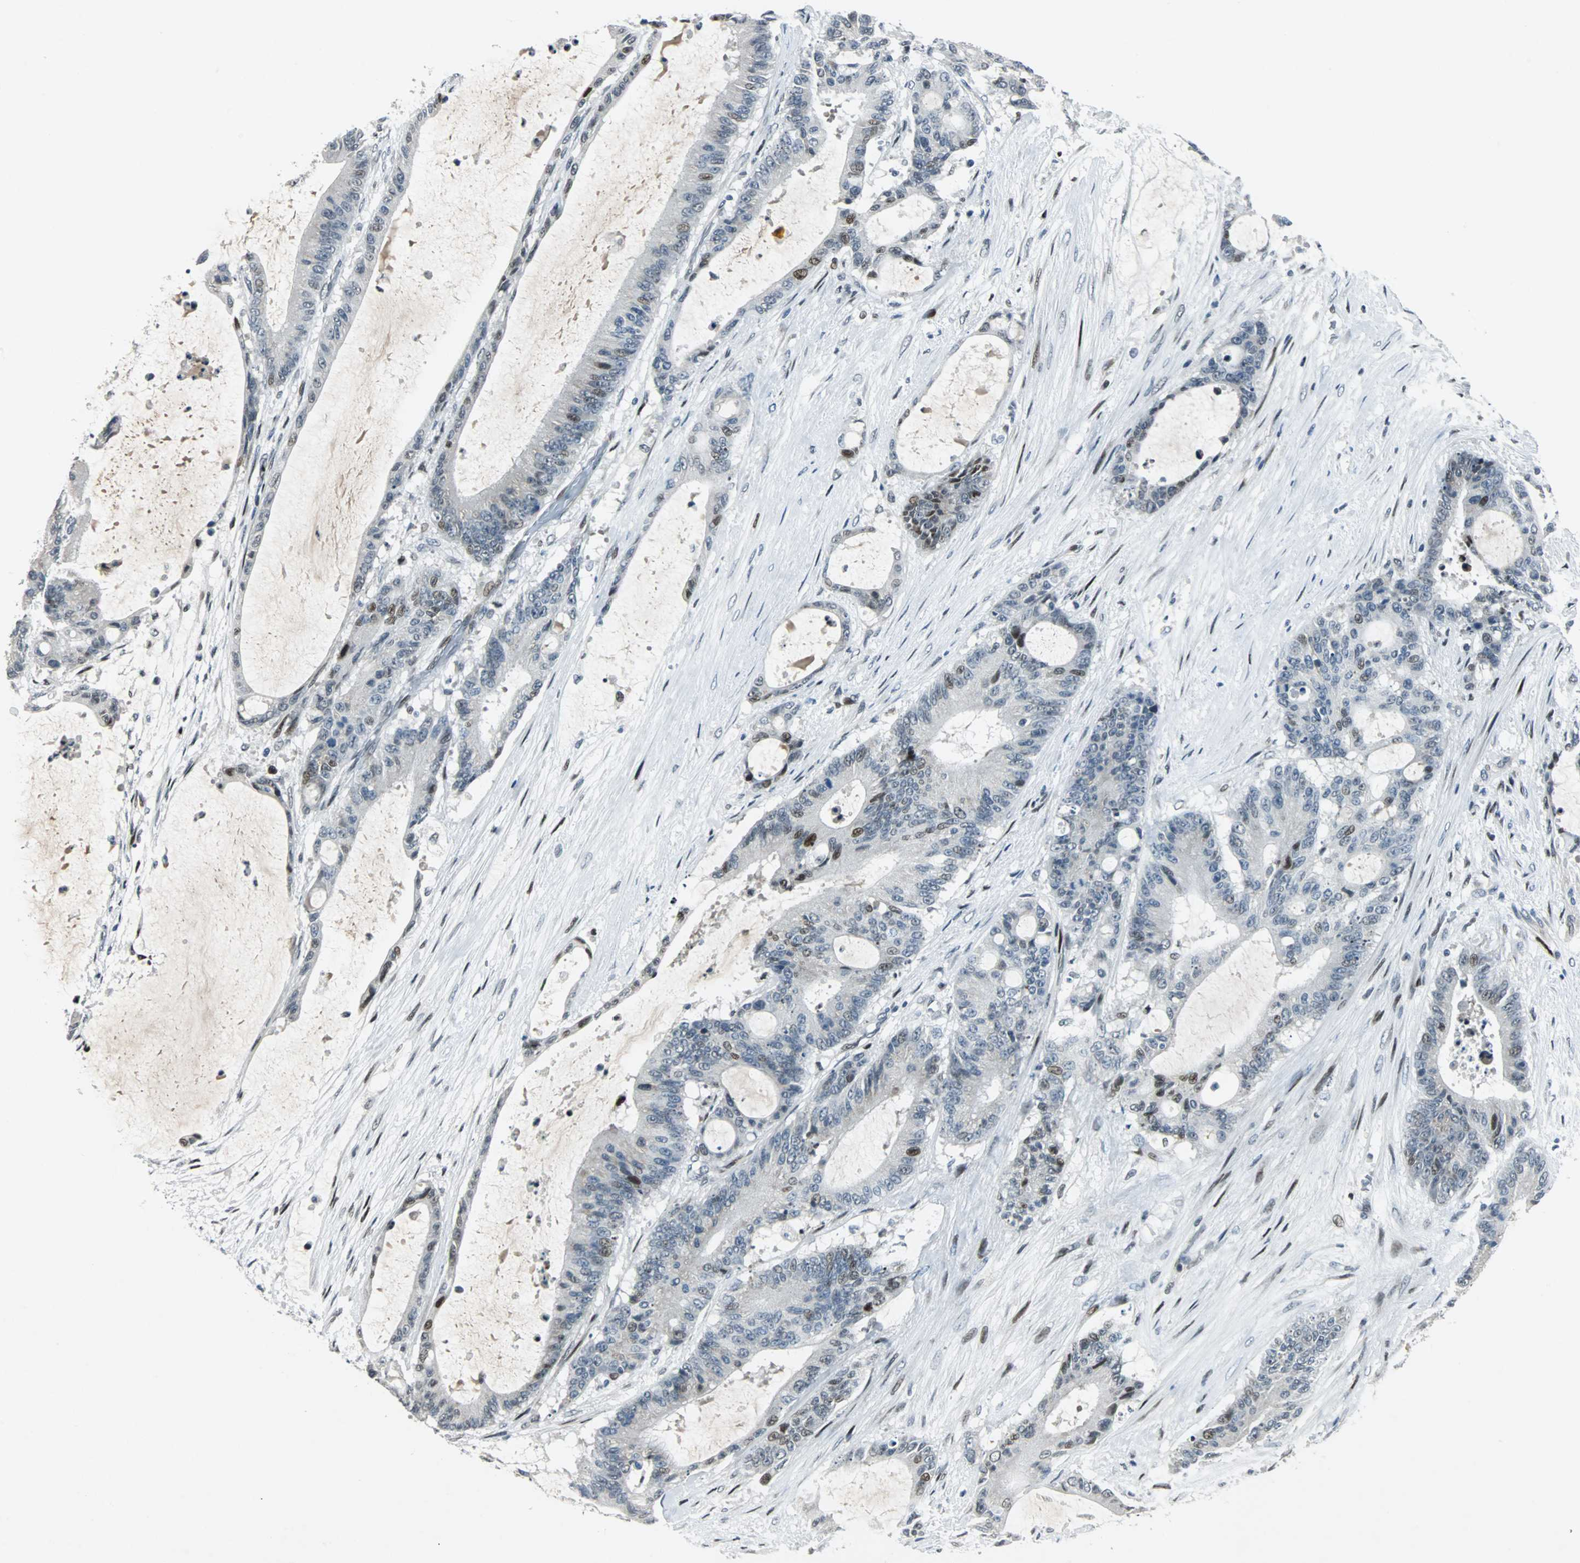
{"staining": {"intensity": "strong", "quantity": "<25%", "location": "nuclear"}, "tissue": "liver cancer", "cell_type": "Tumor cells", "image_type": "cancer", "snomed": [{"axis": "morphology", "description": "Cholangiocarcinoma"}, {"axis": "topography", "description": "Liver"}], "caption": "Liver cholangiocarcinoma tissue shows strong nuclear expression in approximately <25% of tumor cells", "gene": "AJUBA", "patient": {"sex": "female", "age": 73}}